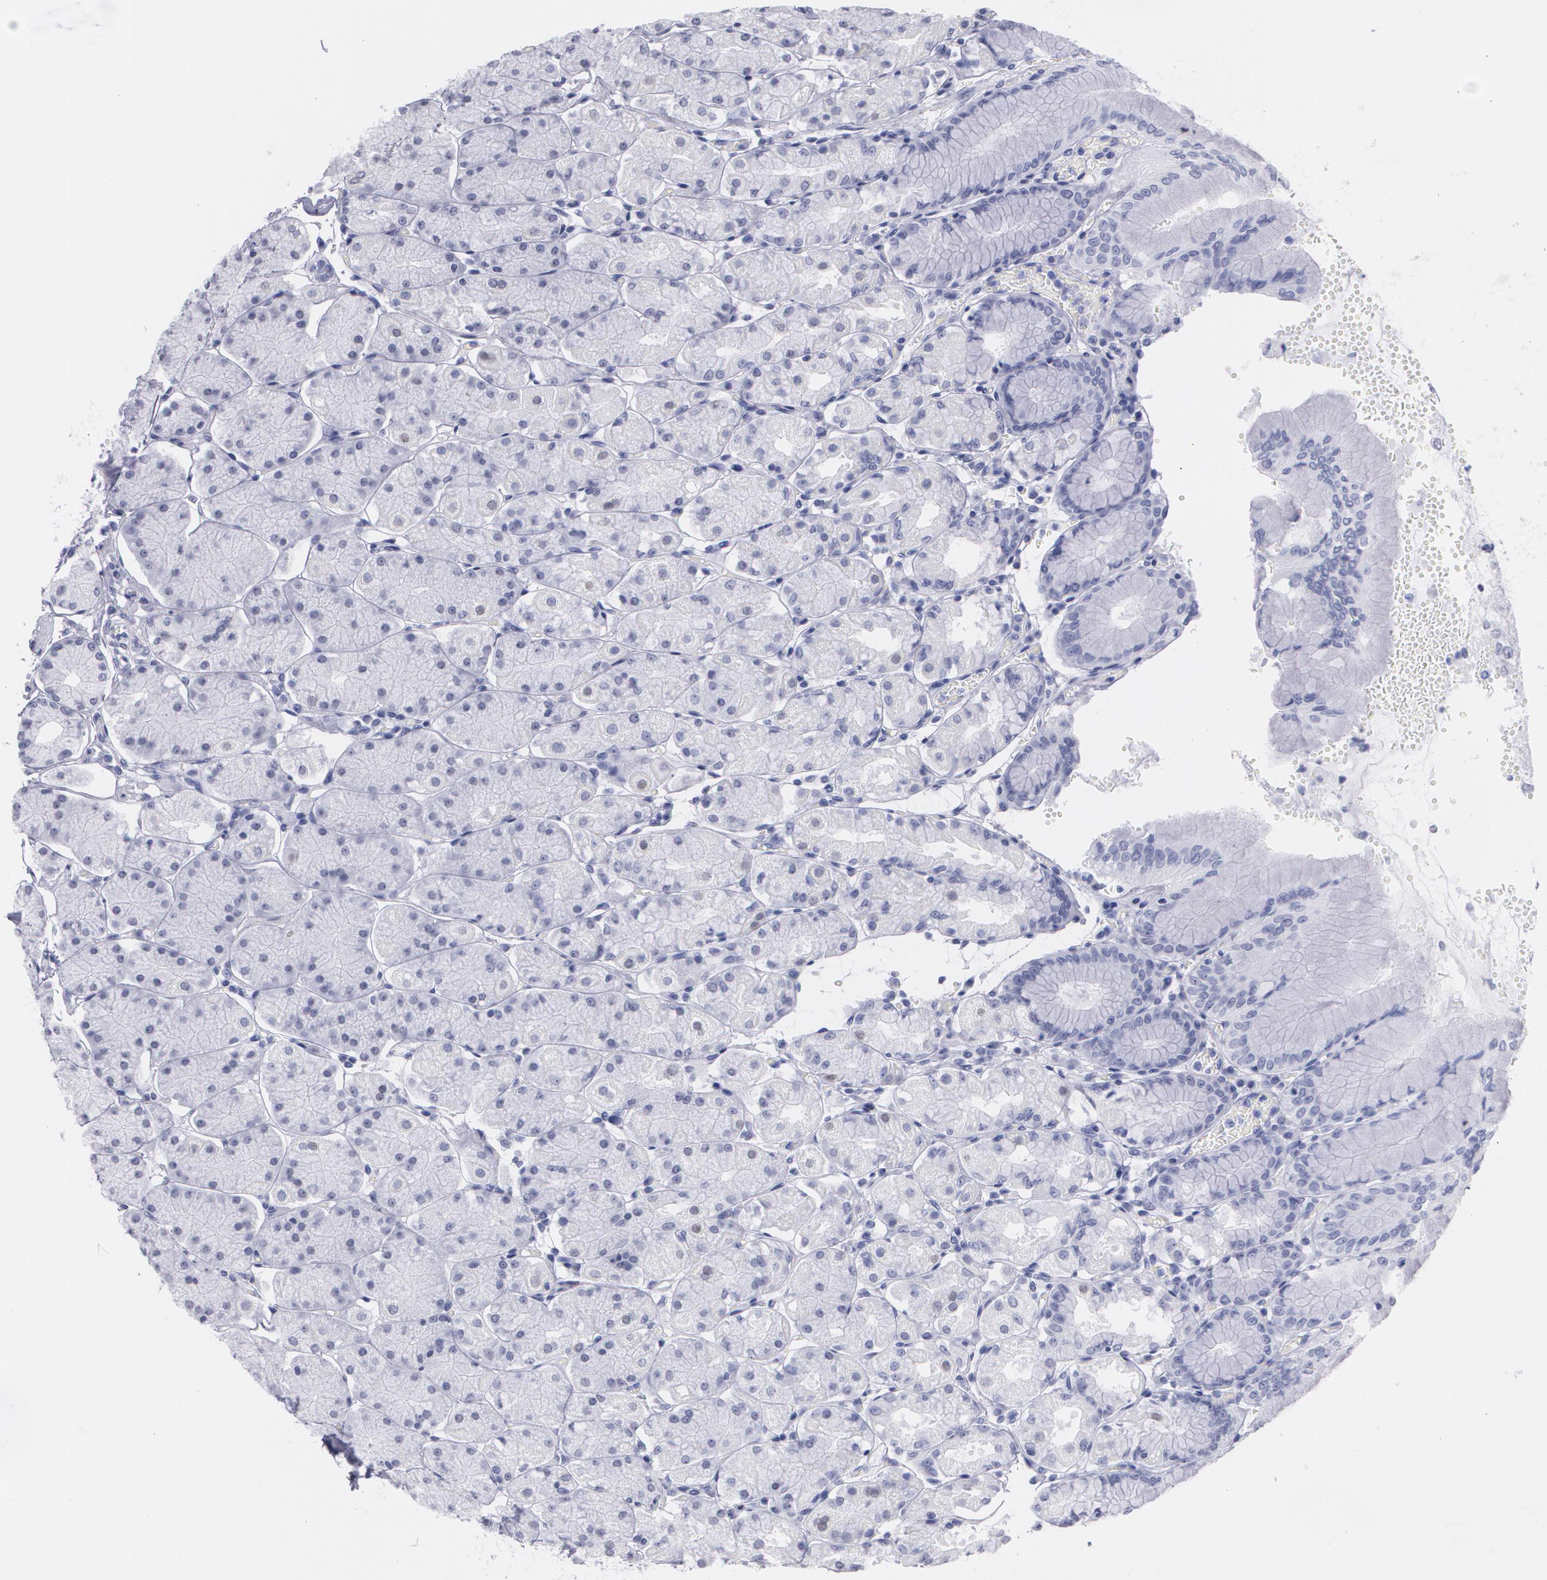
{"staining": {"intensity": "negative", "quantity": "none", "location": "none"}, "tissue": "stomach", "cell_type": "Glandular cells", "image_type": "normal", "snomed": [{"axis": "morphology", "description": "Normal tissue, NOS"}, {"axis": "topography", "description": "Stomach, upper"}, {"axis": "topography", "description": "Stomach"}], "caption": "Immunohistochemistry photomicrograph of unremarkable stomach: human stomach stained with DAB (3,3'-diaminobenzidine) exhibits no significant protein expression in glandular cells.", "gene": "TP53", "patient": {"sex": "male", "age": 76}}